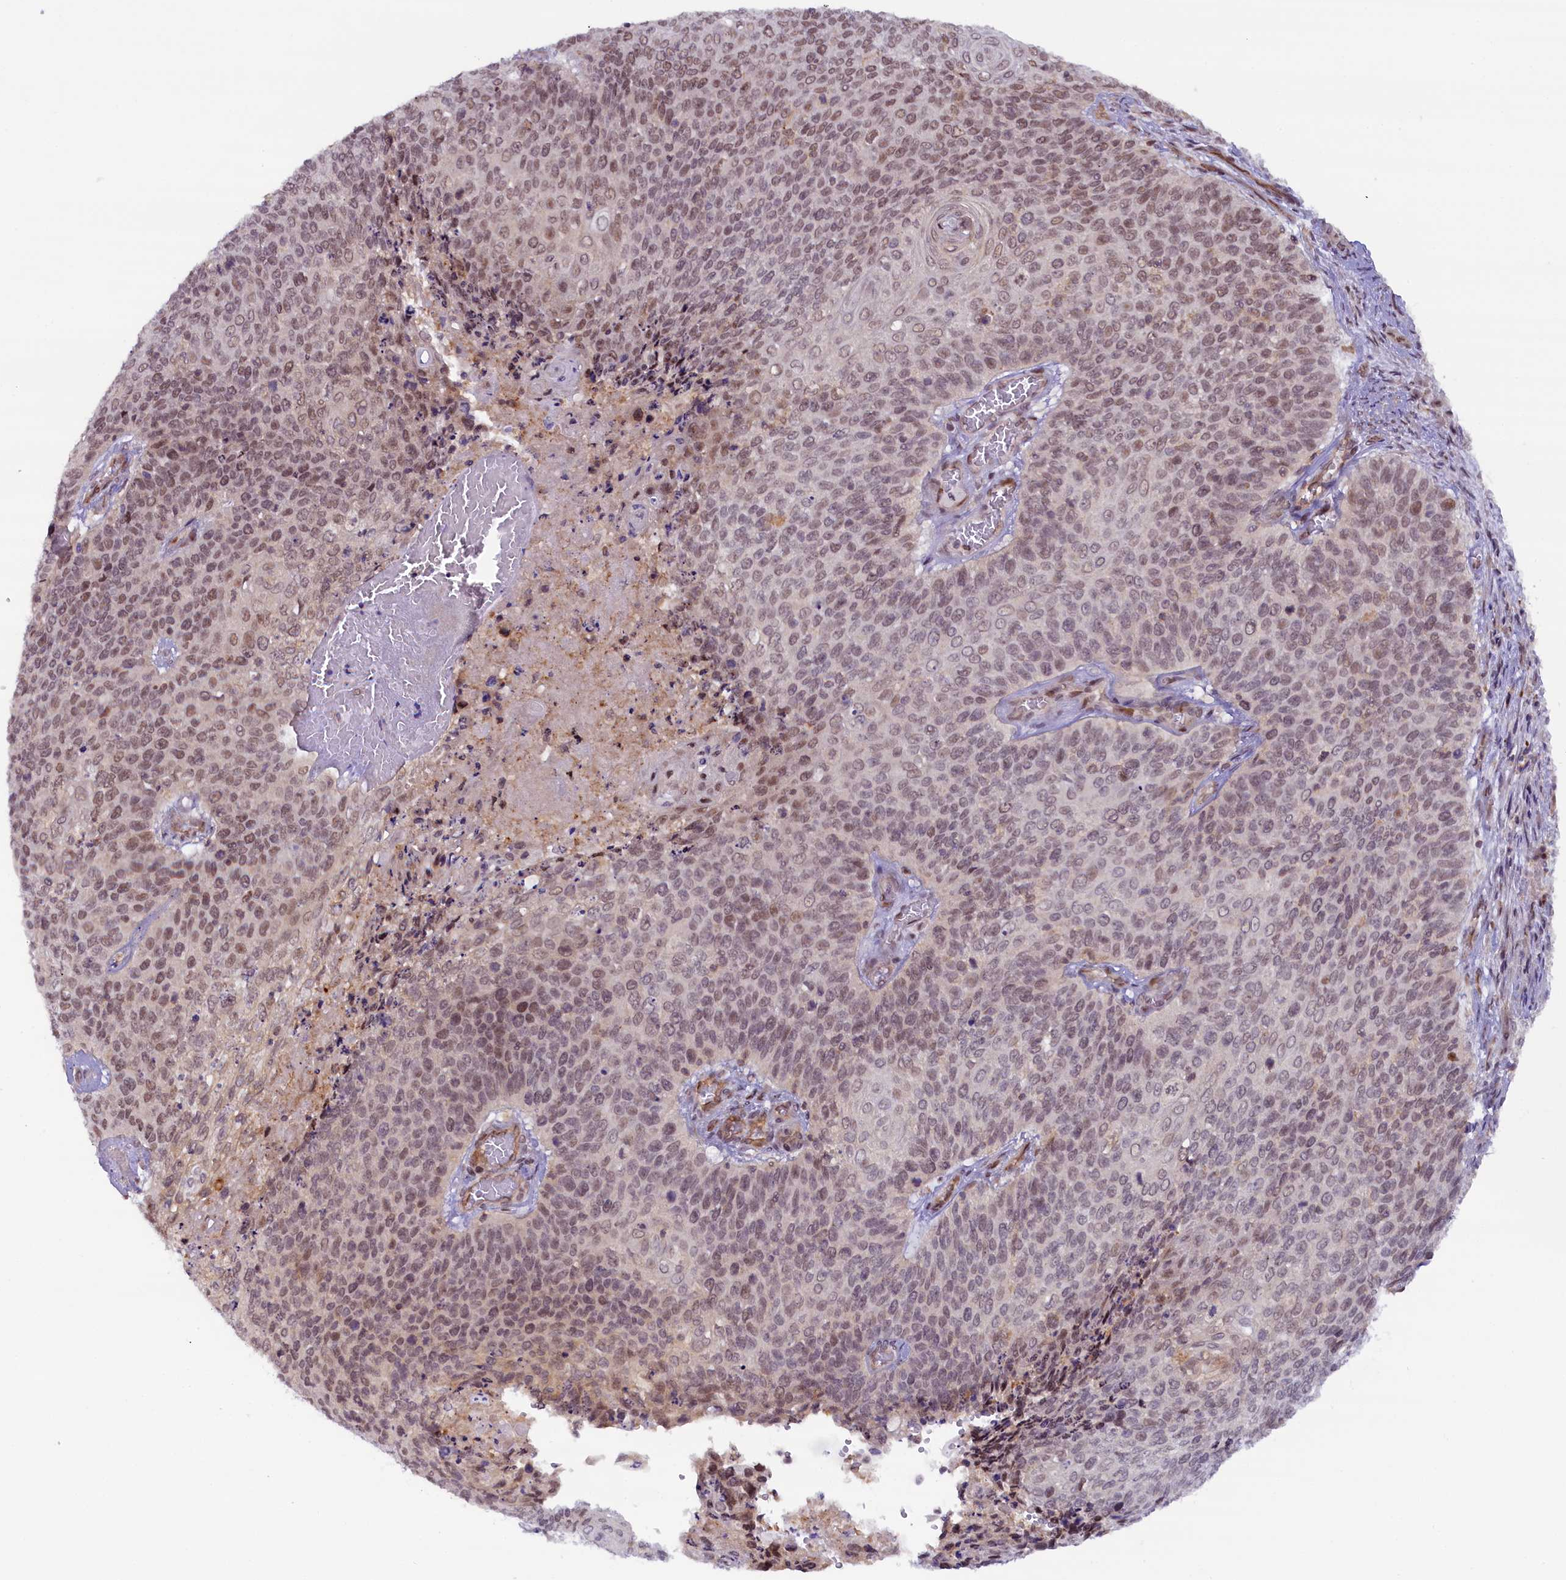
{"staining": {"intensity": "moderate", "quantity": ">75%", "location": "nuclear"}, "tissue": "cervical cancer", "cell_type": "Tumor cells", "image_type": "cancer", "snomed": [{"axis": "morphology", "description": "Squamous cell carcinoma, NOS"}, {"axis": "topography", "description": "Cervix"}], "caption": "IHC micrograph of neoplastic tissue: human squamous cell carcinoma (cervical) stained using IHC displays medium levels of moderate protein expression localized specifically in the nuclear of tumor cells, appearing as a nuclear brown color.", "gene": "FCHO1", "patient": {"sex": "female", "age": 39}}